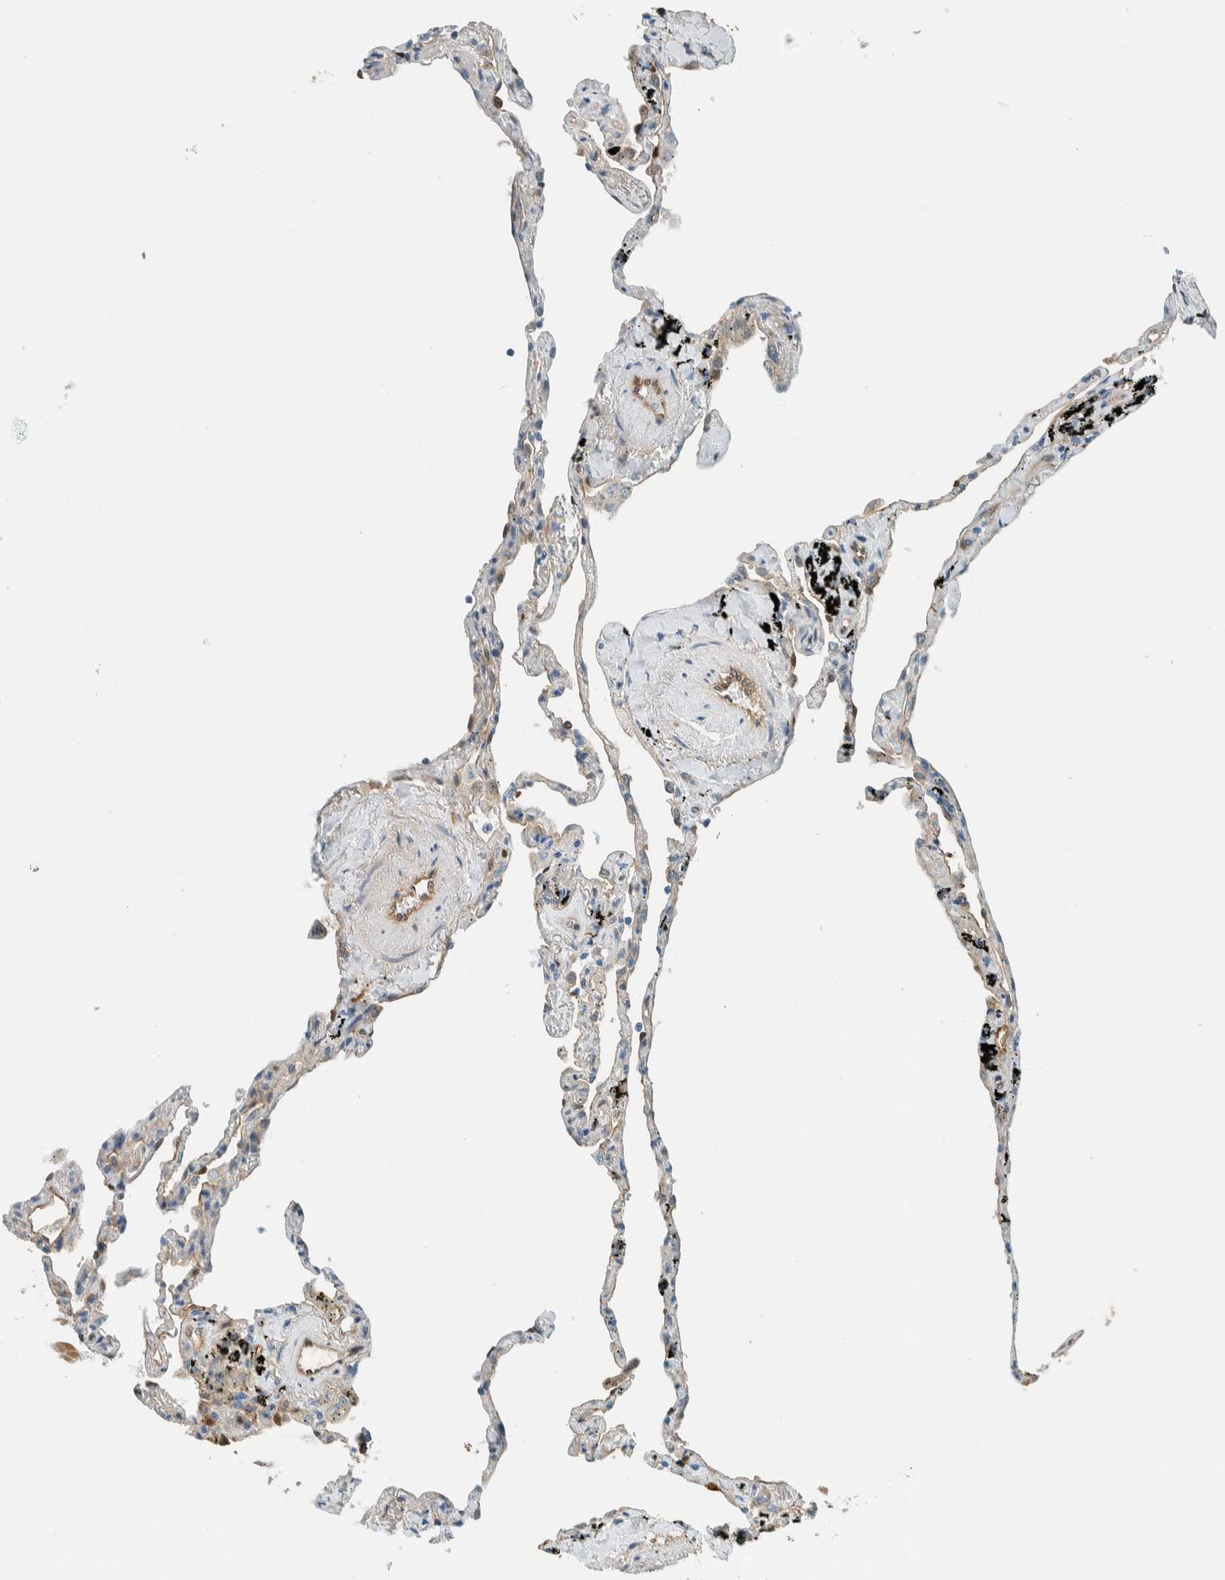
{"staining": {"intensity": "moderate", "quantity": "<25%", "location": "nuclear"}, "tissue": "lung", "cell_type": "Alveolar cells", "image_type": "normal", "snomed": [{"axis": "morphology", "description": "Normal tissue, NOS"}, {"axis": "topography", "description": "Lung"}], "caption": "A brown stain highlights moderate nuclear positivity of a protein in alveolar cells of unremarkable lung.", "gene": "NXN", "patient": {"sex": "male", "age": 59}}